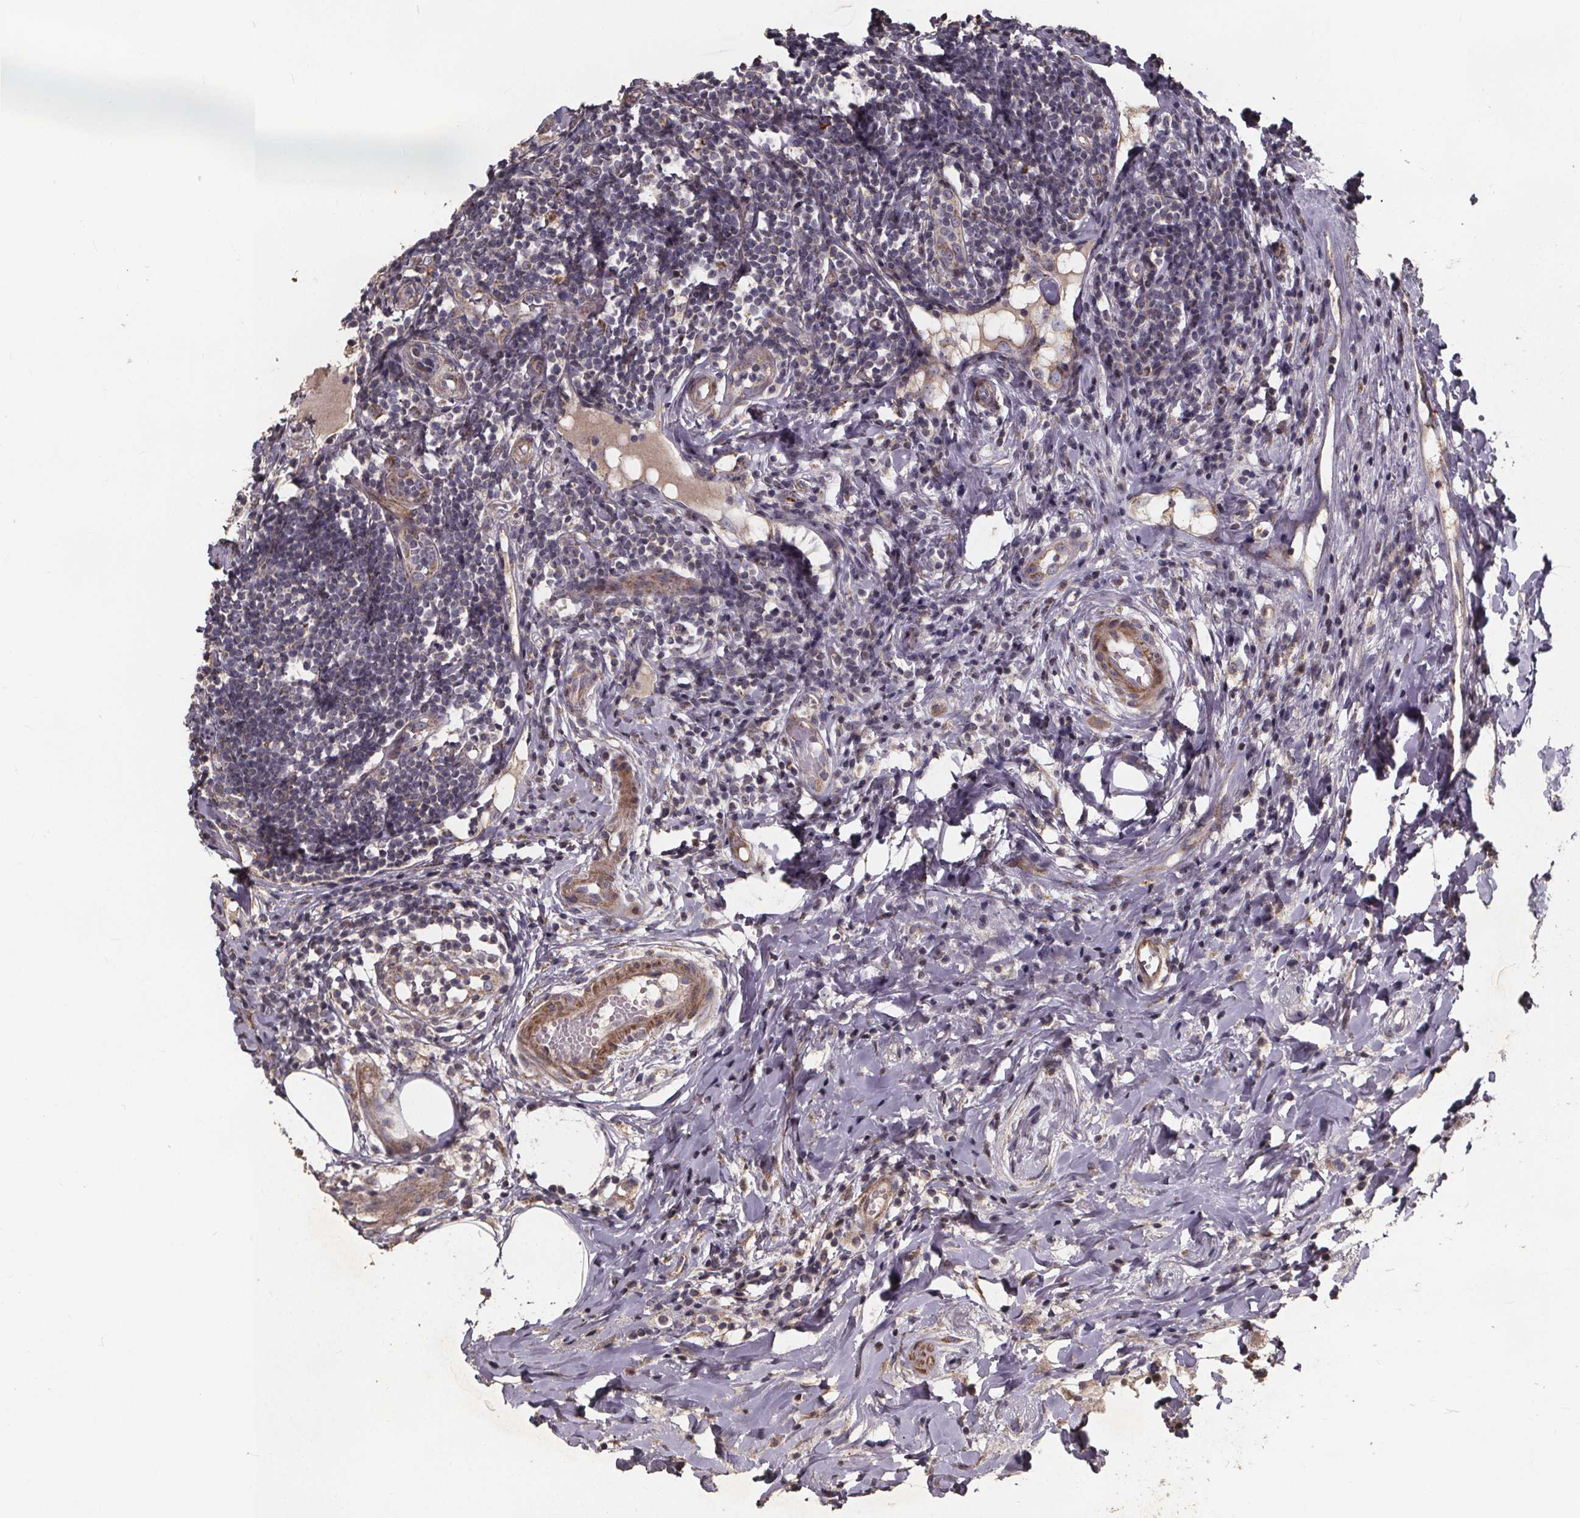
{"staining": {"intensity": "moderate", "quantity": ">75%", "location": "cytoplasmic/membranous"}, "tissue": "appendix", "cell_type": "Glandular cells", "image_type": "normal", "snomed": [{"axis": "morphology", "description": "Normal tissue, NOS"}, {"axis": "morphology", "description": "Inflammation, NOS"}, {"axis": "topography", "description": "Appendix"}], "caption": "Immunohistochemistry (IHC) staining of normal appendix, which shows medium levels of moderate cytoplasmic/membranous staining in about >75% of glandular cells indicating moderate cytoplasmic/membranous protein staining. The staining was performed using DAB (brown) for protein detection and nuclei were counterstained in hematoxylin (blue).", "gene": "YME1L1", "patient": {"sex": "male", "age": 16}}